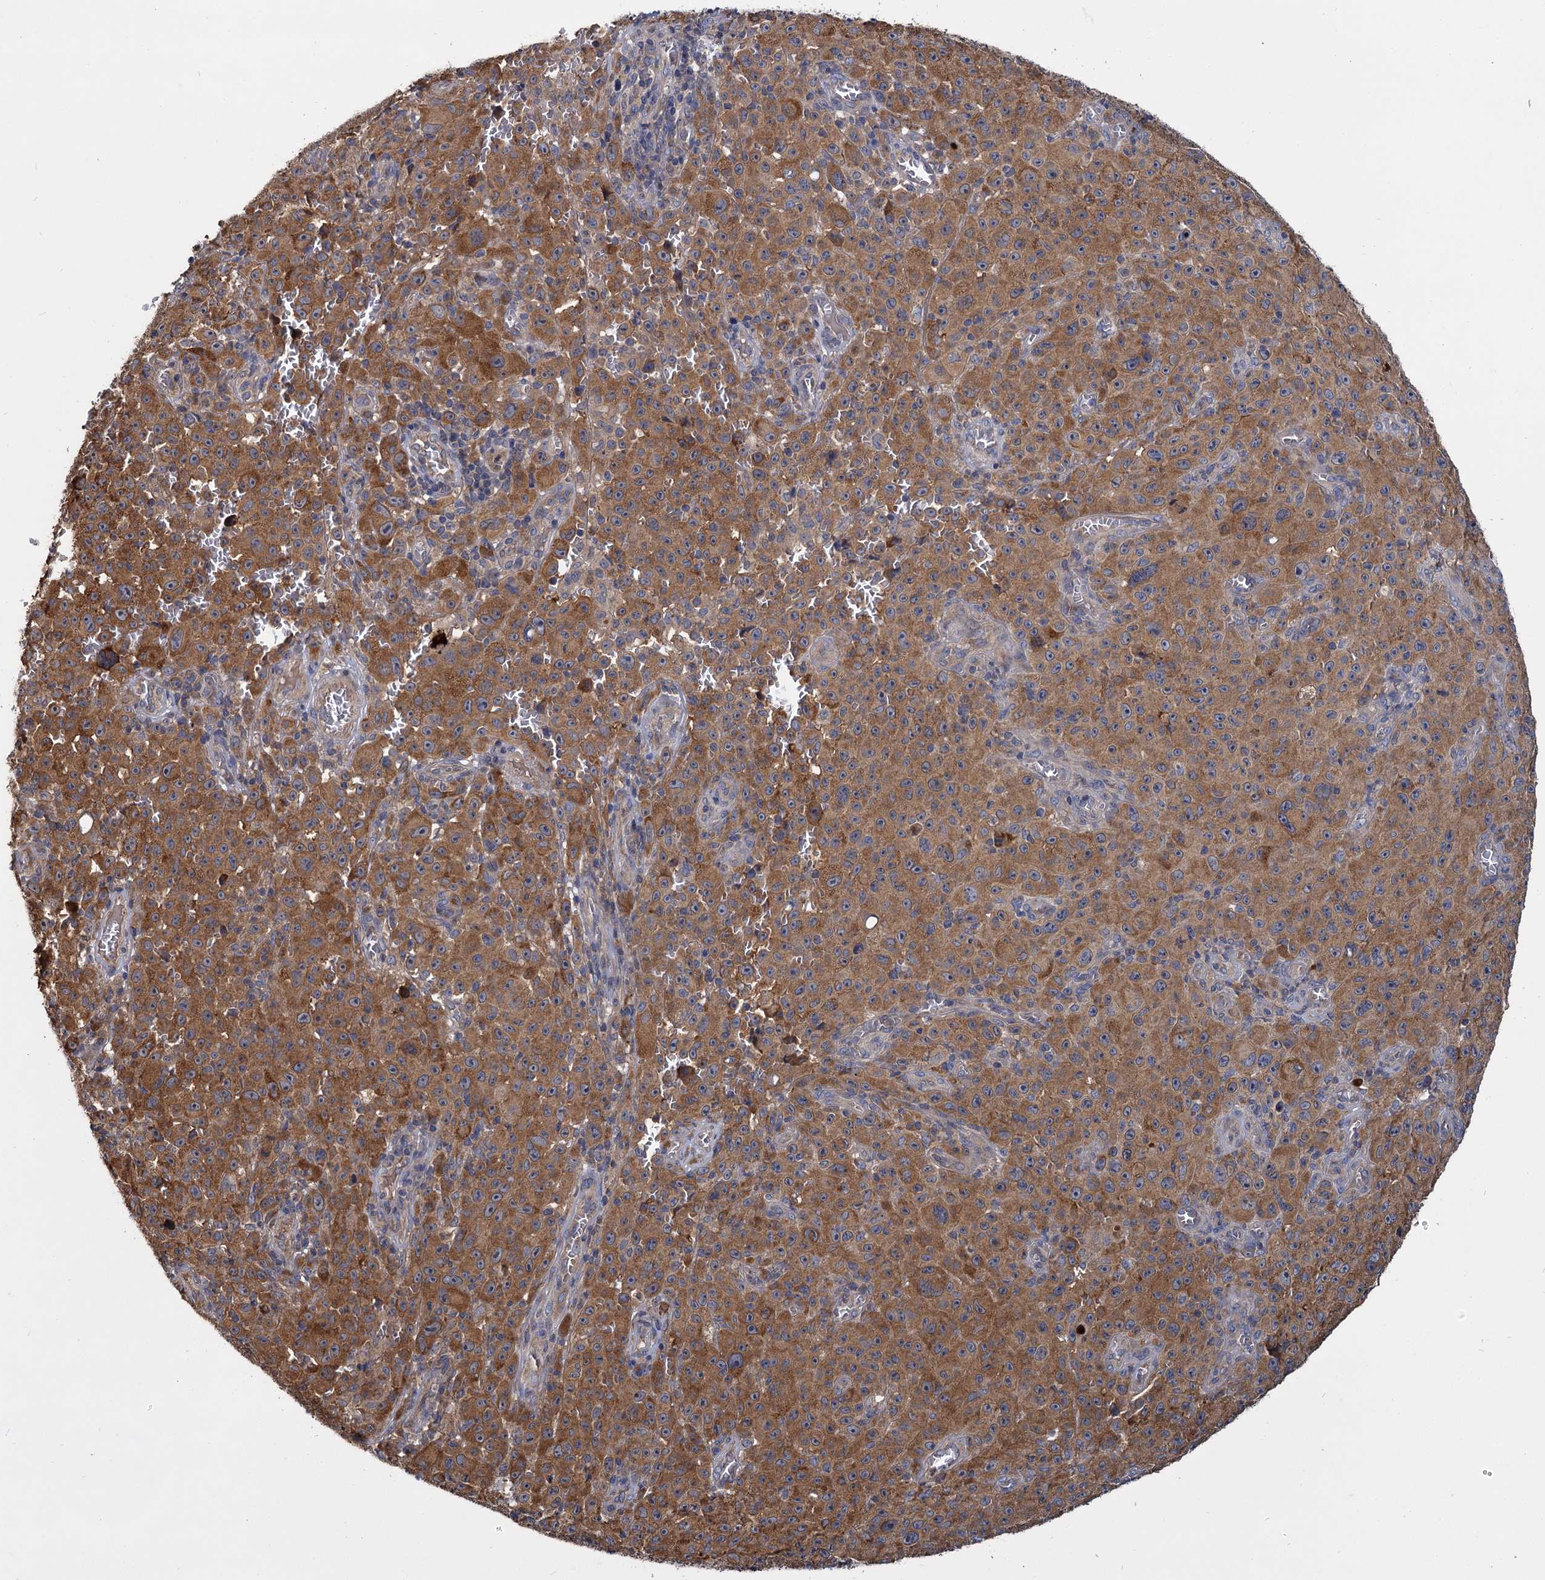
{"staining": {"intensity": "moderate", "quantity": ">75%", "location": "cytoplasmic/membranous"}, "tissue": "melanoma", "cell_type": "Tumor cells", "image_type": "cancer", "snomed": [{"axis": "morphology", "description": "Malignant melanoma, NOS"}, {"axis": "topography", "description": "Skin"}], "caption": "Immunohistochemistry (IHC) staining of malignant melanoma, which demonstrates medium levels of moderate cytoplasmic/membranous staining in approximately >75% of tumor cells indicating moderate cytoplasmic/membranous protein staining. The staining was performed using DAB (3,3'-diaminobenzidine) (brown) for protein detection and nuclei were counterstained in hematoxylin (blue).", "gene": "CEP192", "patient": {"sex": "female", "age": 82}}